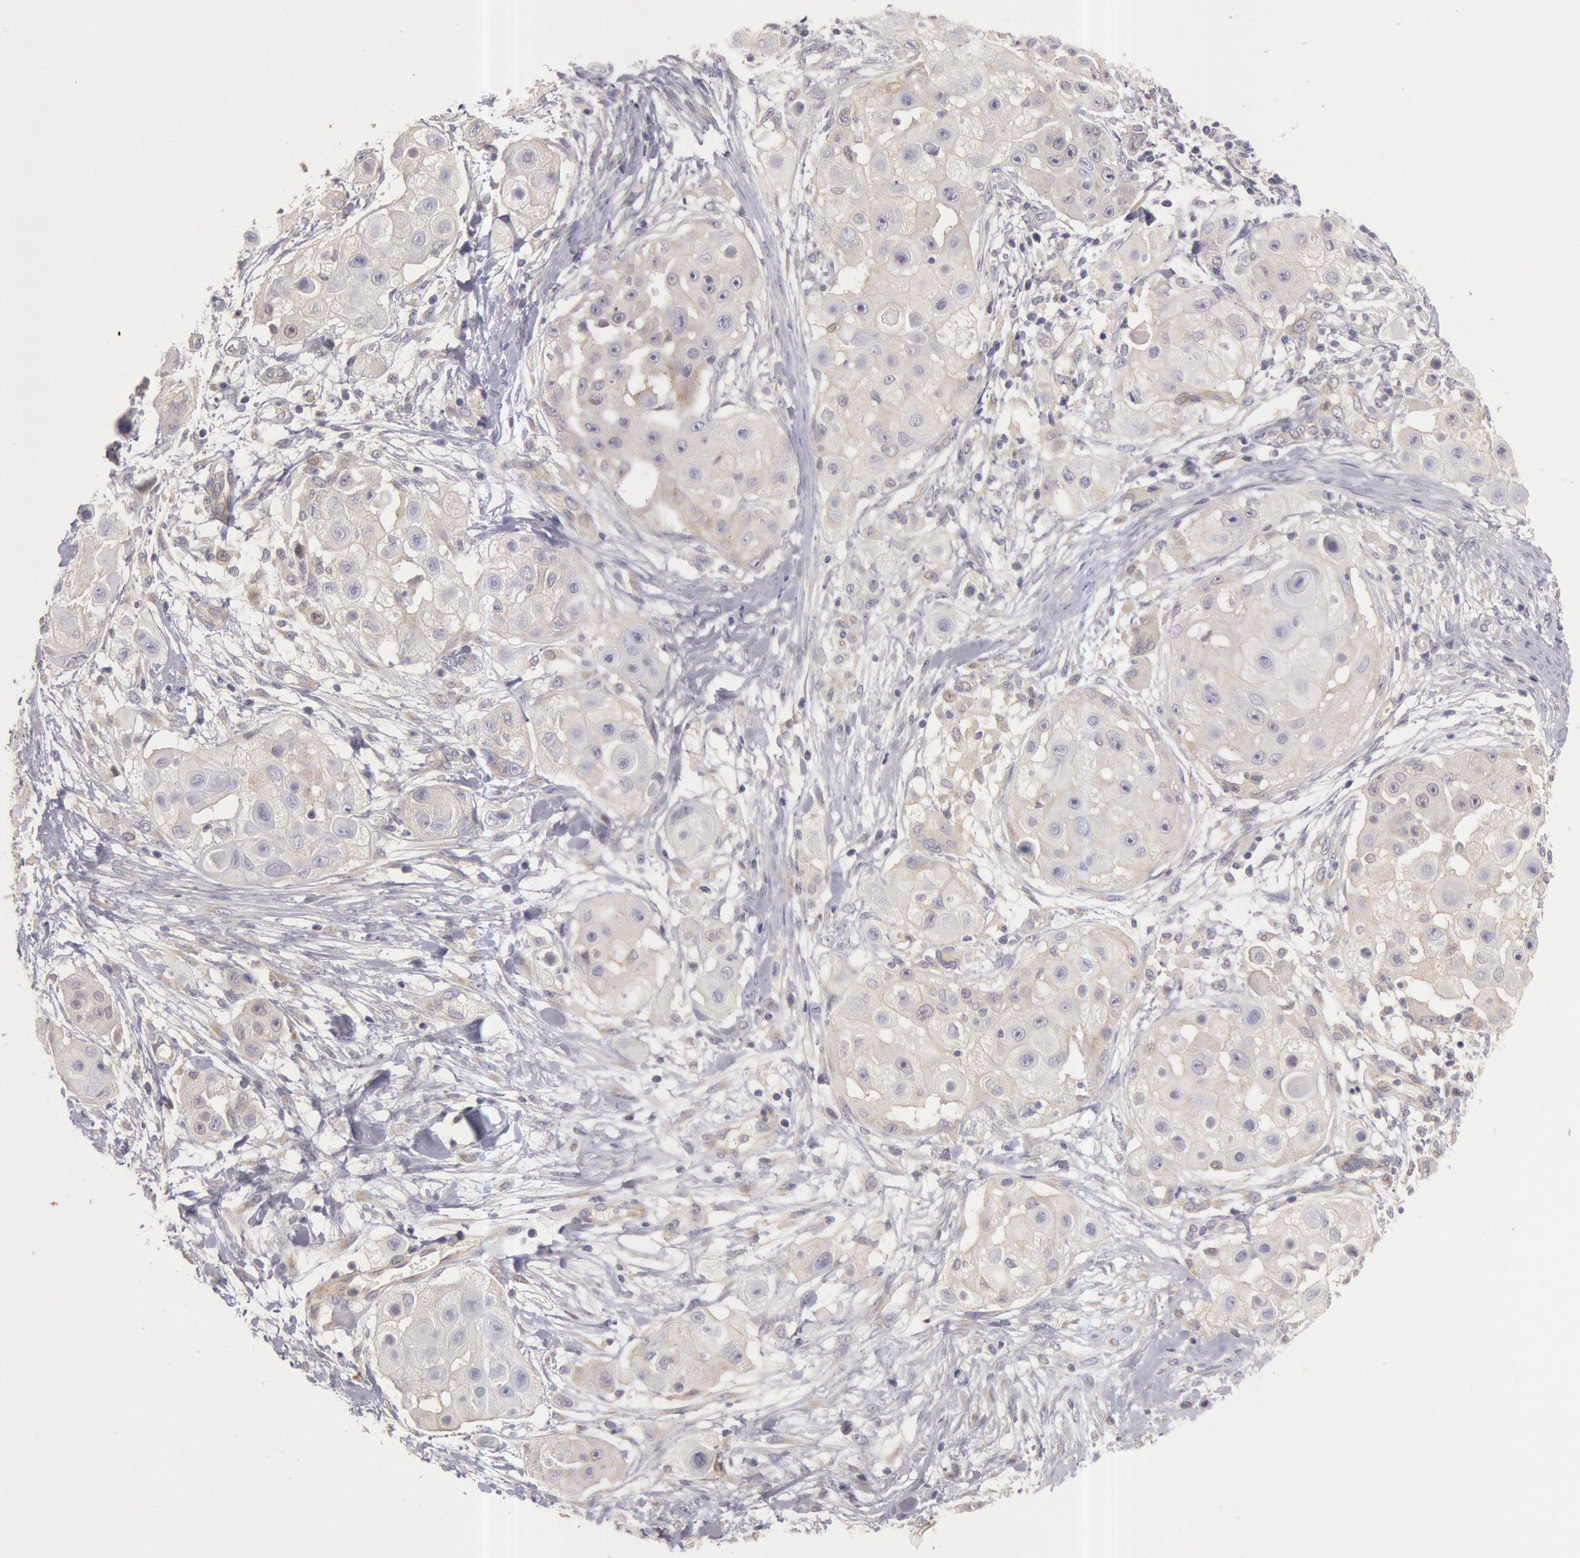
{"staining": {"intensity": "negative", "quantity": "none", "location": "none"}, "tissue": "skin cancer", "cell_type": "Tumor cells", "image_type": "cancer", "snomed": [{"axis": "morphology", "description": "Squamous cell carcinoma, NOS"}, {"axis": "topography", "description": "Skin"}], "caption": "Human skin squamous cell carcinoma stained for a protein using immunohistochemistry (IHC) reveals no staining in tumor cells.", "gene": "AMOTL1", "patient": {"sex": "female", "age": 57}}